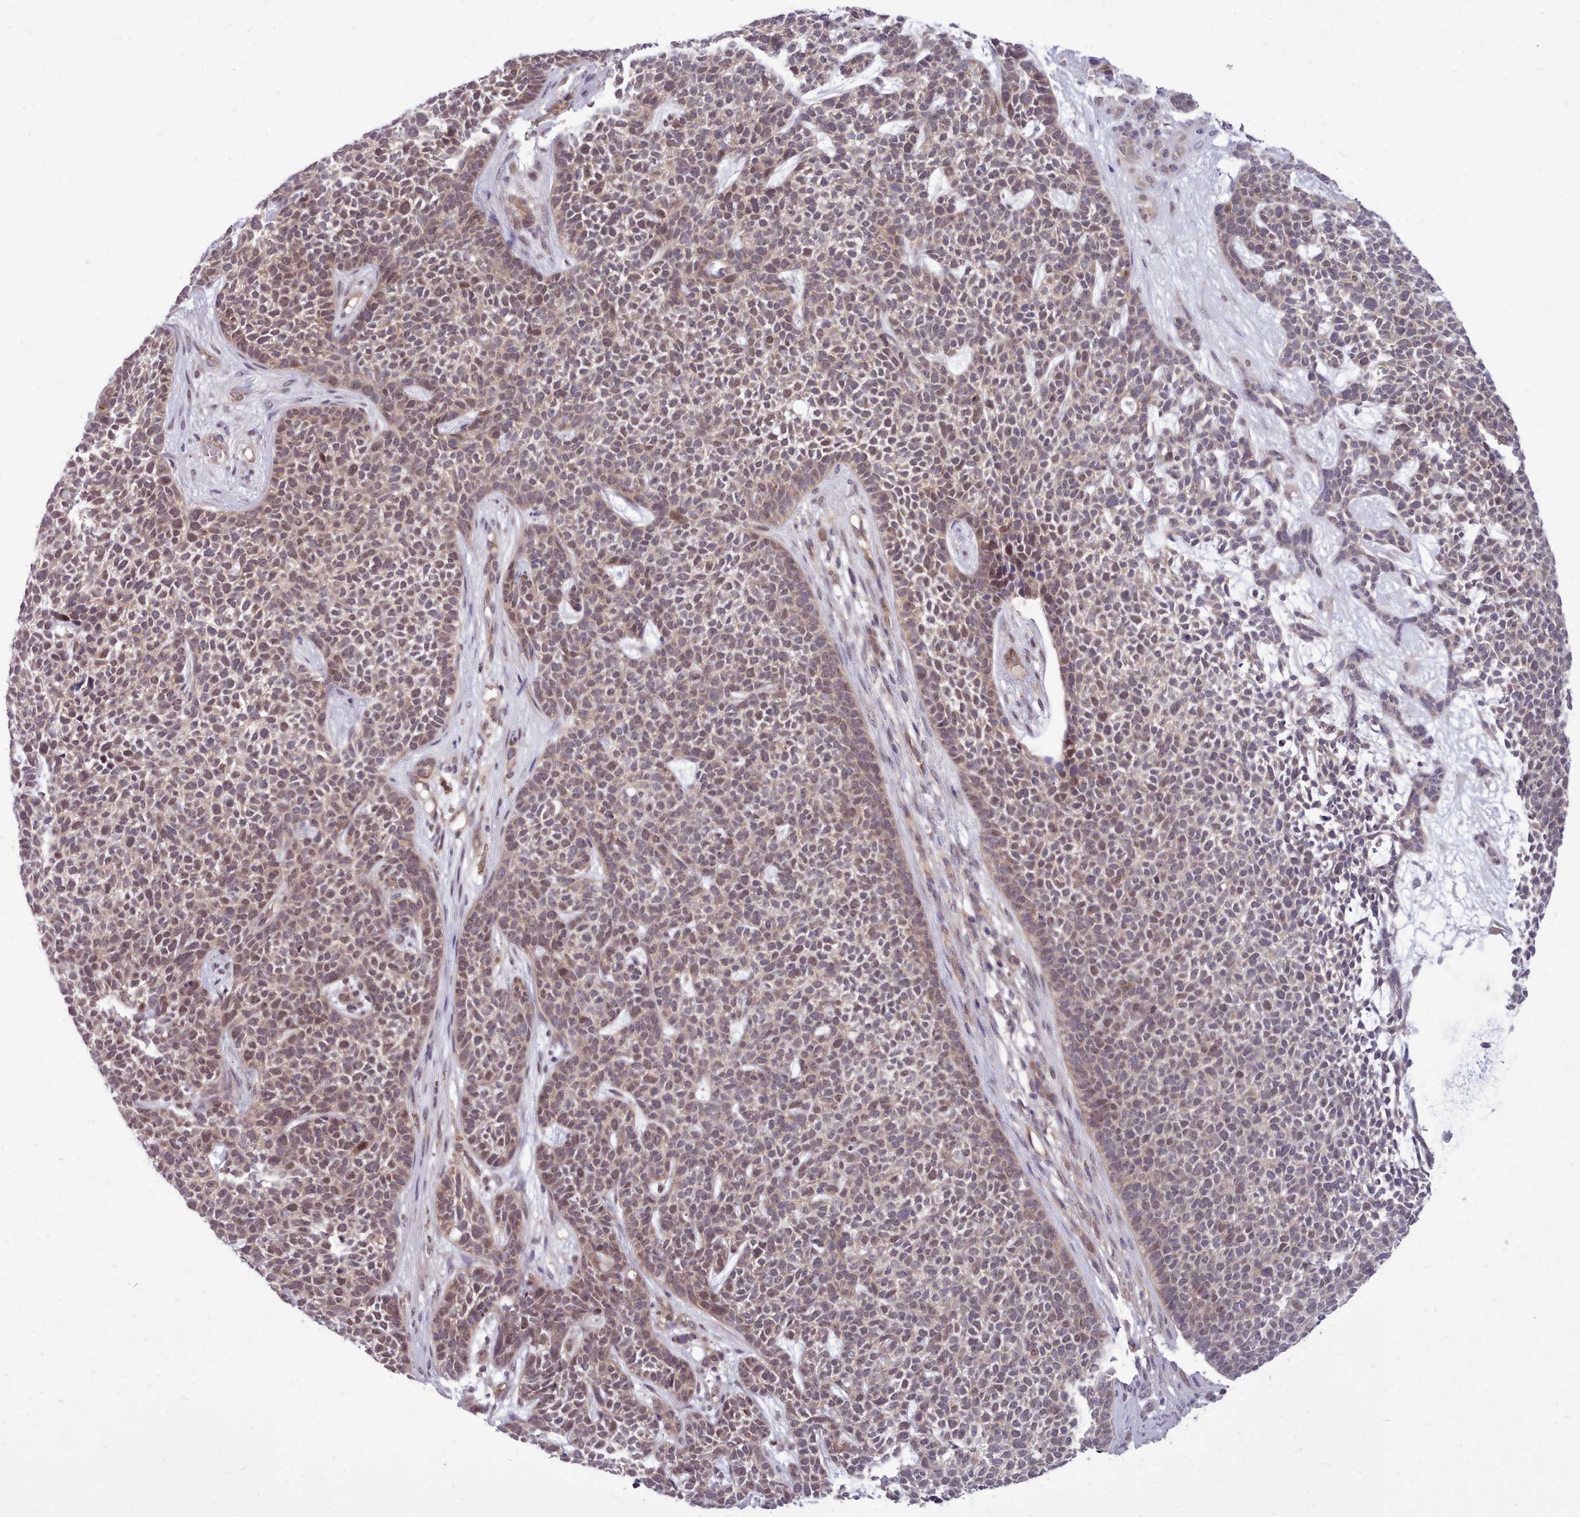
{"staining": {"intensity": "weak", "quantity": "<25%", "location": "nuclear"}, "tissue": "skin cancer", "cell_type": "Tumor cells", "image_type": "cancer", "snomed": [{"axis": "morphology", "description": "Basal cell carcinoma"}, {"axis": "topography", "description": "Skin"}], "caption": "Immunohistochemistry (IHC) micrograph of neoplastic tissue: skin basal cell carcinoma stained with DAB (3,3'-diaminobenzidine) reveals no significant protein expression in tumor cells.", "gene": "AHCY", "patient": {"sex": "female", "age": 84}}